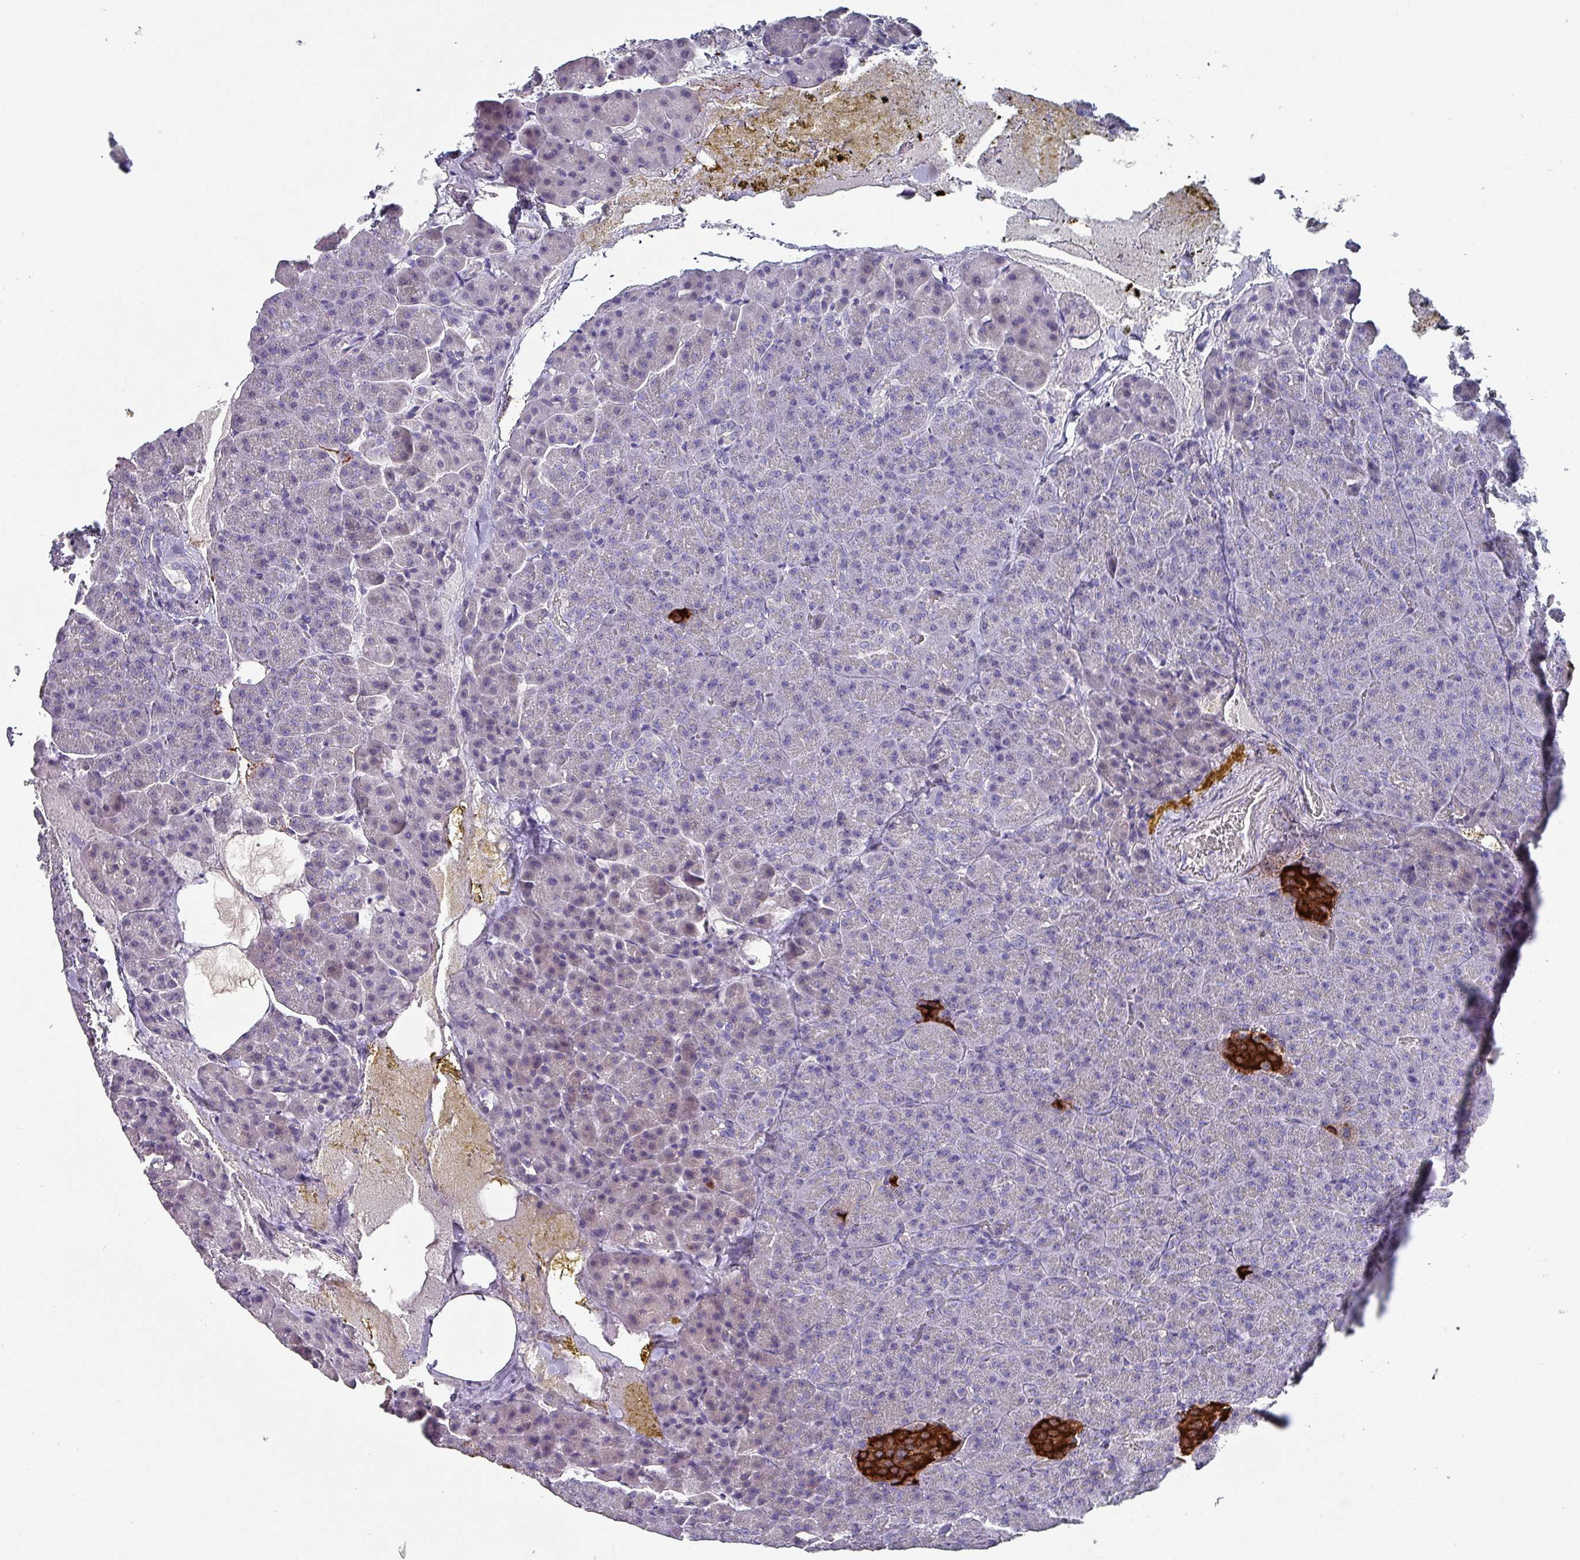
{"staining": {"intensity": "negative", "quantity": "none", "location": "none"}, "tissue": "pancreas", "cell_type": "Exocrine glandular cells", "image_type": "normal", "snomed": [{"axis": "morphology", "description": "Normal tissue, NOS"}, {"axis": "topography", "description": "Pancreas"}], "caption": "DAB (3,3'-diaminobenzidine) immunohistochemical staining of unremarkable human pancreas shows no significant staining in exocrine glandular cells. (IHC, brightfield microscopy, high magnification).", "gene": "INS", "patient": {"sex": "female", "age": 74}}